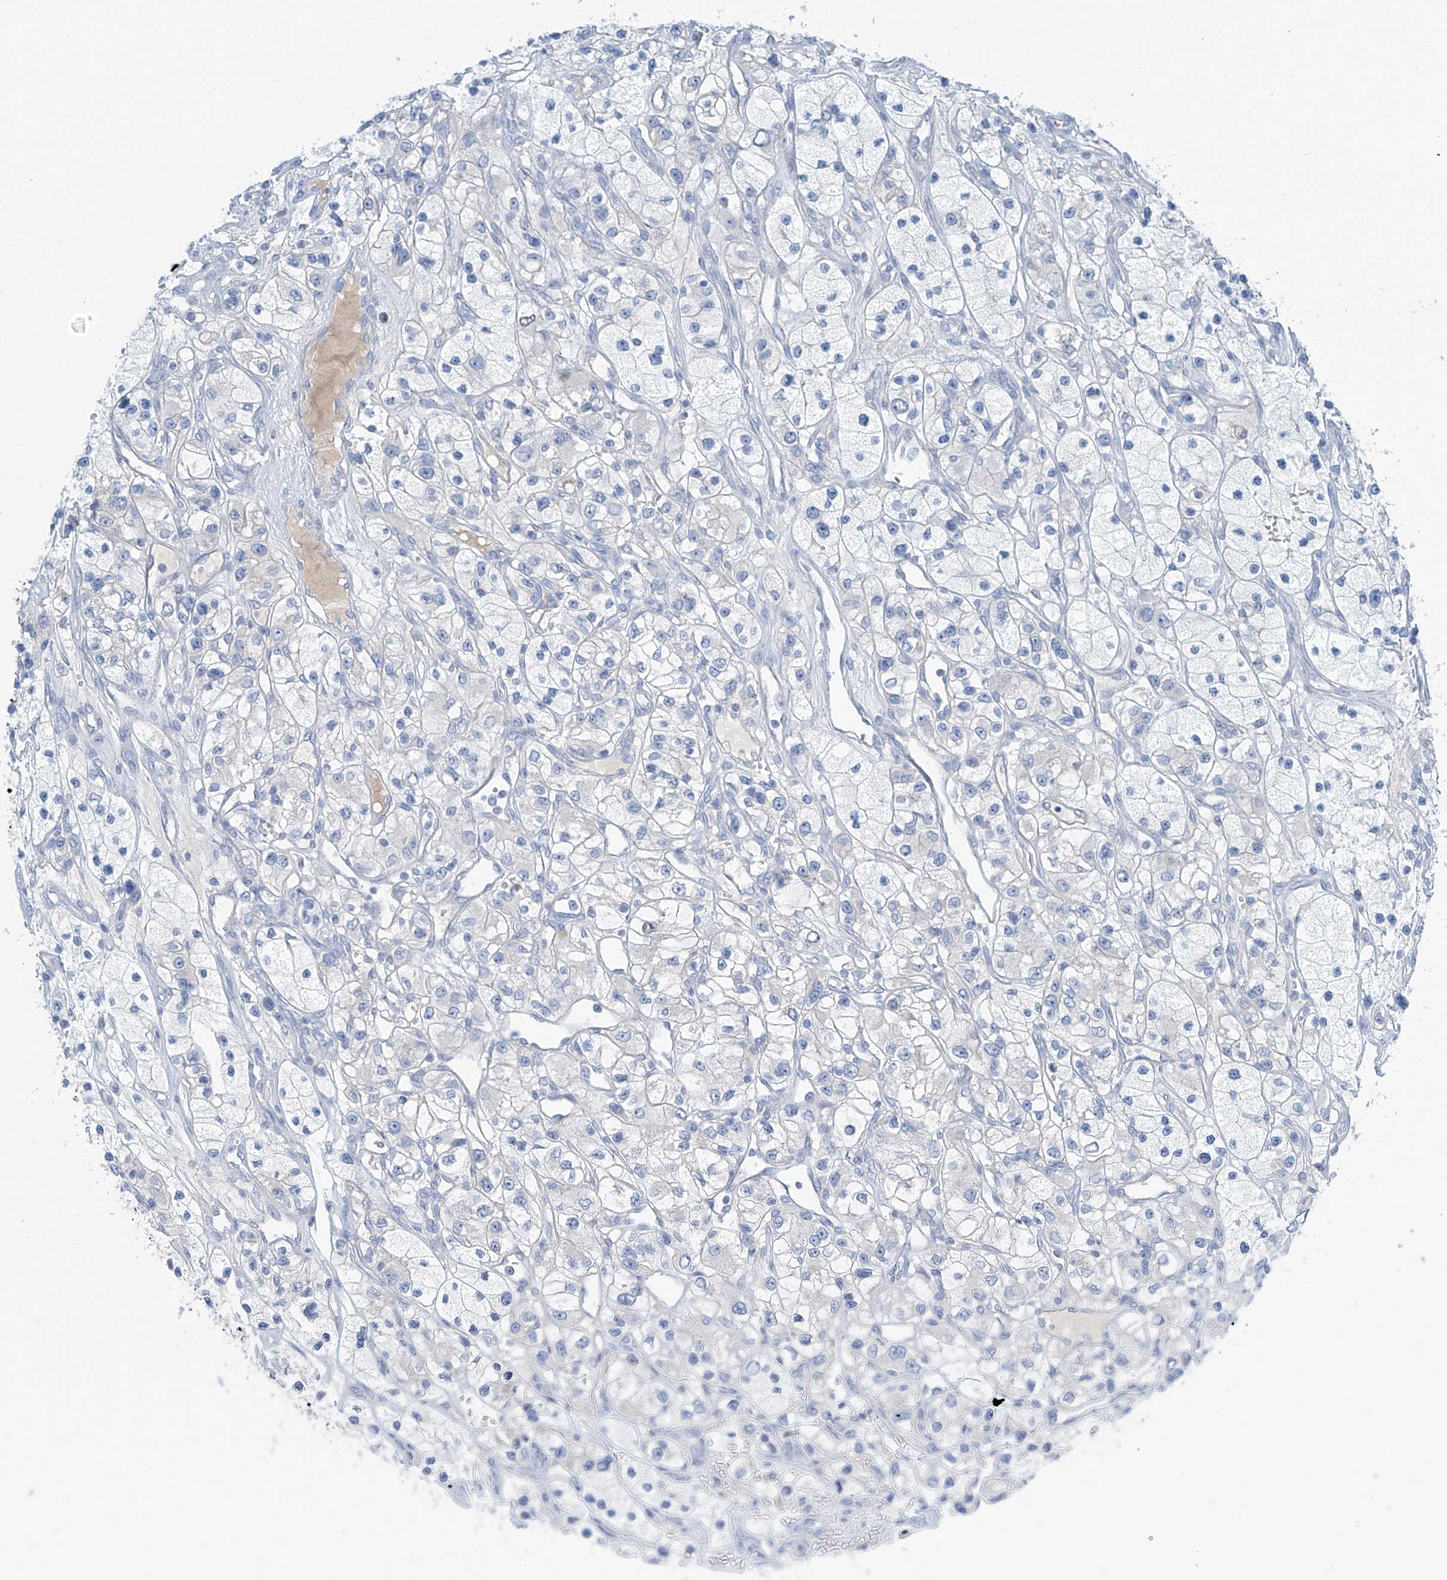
{"staining": {"intensity": "negative", "quantity": "none", "location": "none"}, "tissue": "renal cancer", "cell_type": "Tumor cells", "image_type": "cancer", "snomed": [{"axis": "morphology", "description": "Adenocarcinoma, NOS"}, {"axis": "topography", "description": "Kidney"}], "caption": "IHC photomicrograph of human renal adenocarcinoma stained for a protein (brown), which shows no positivity in tumor cells.", "gene": "SGO2", "patient": {"sex": "female", "age": 57}}